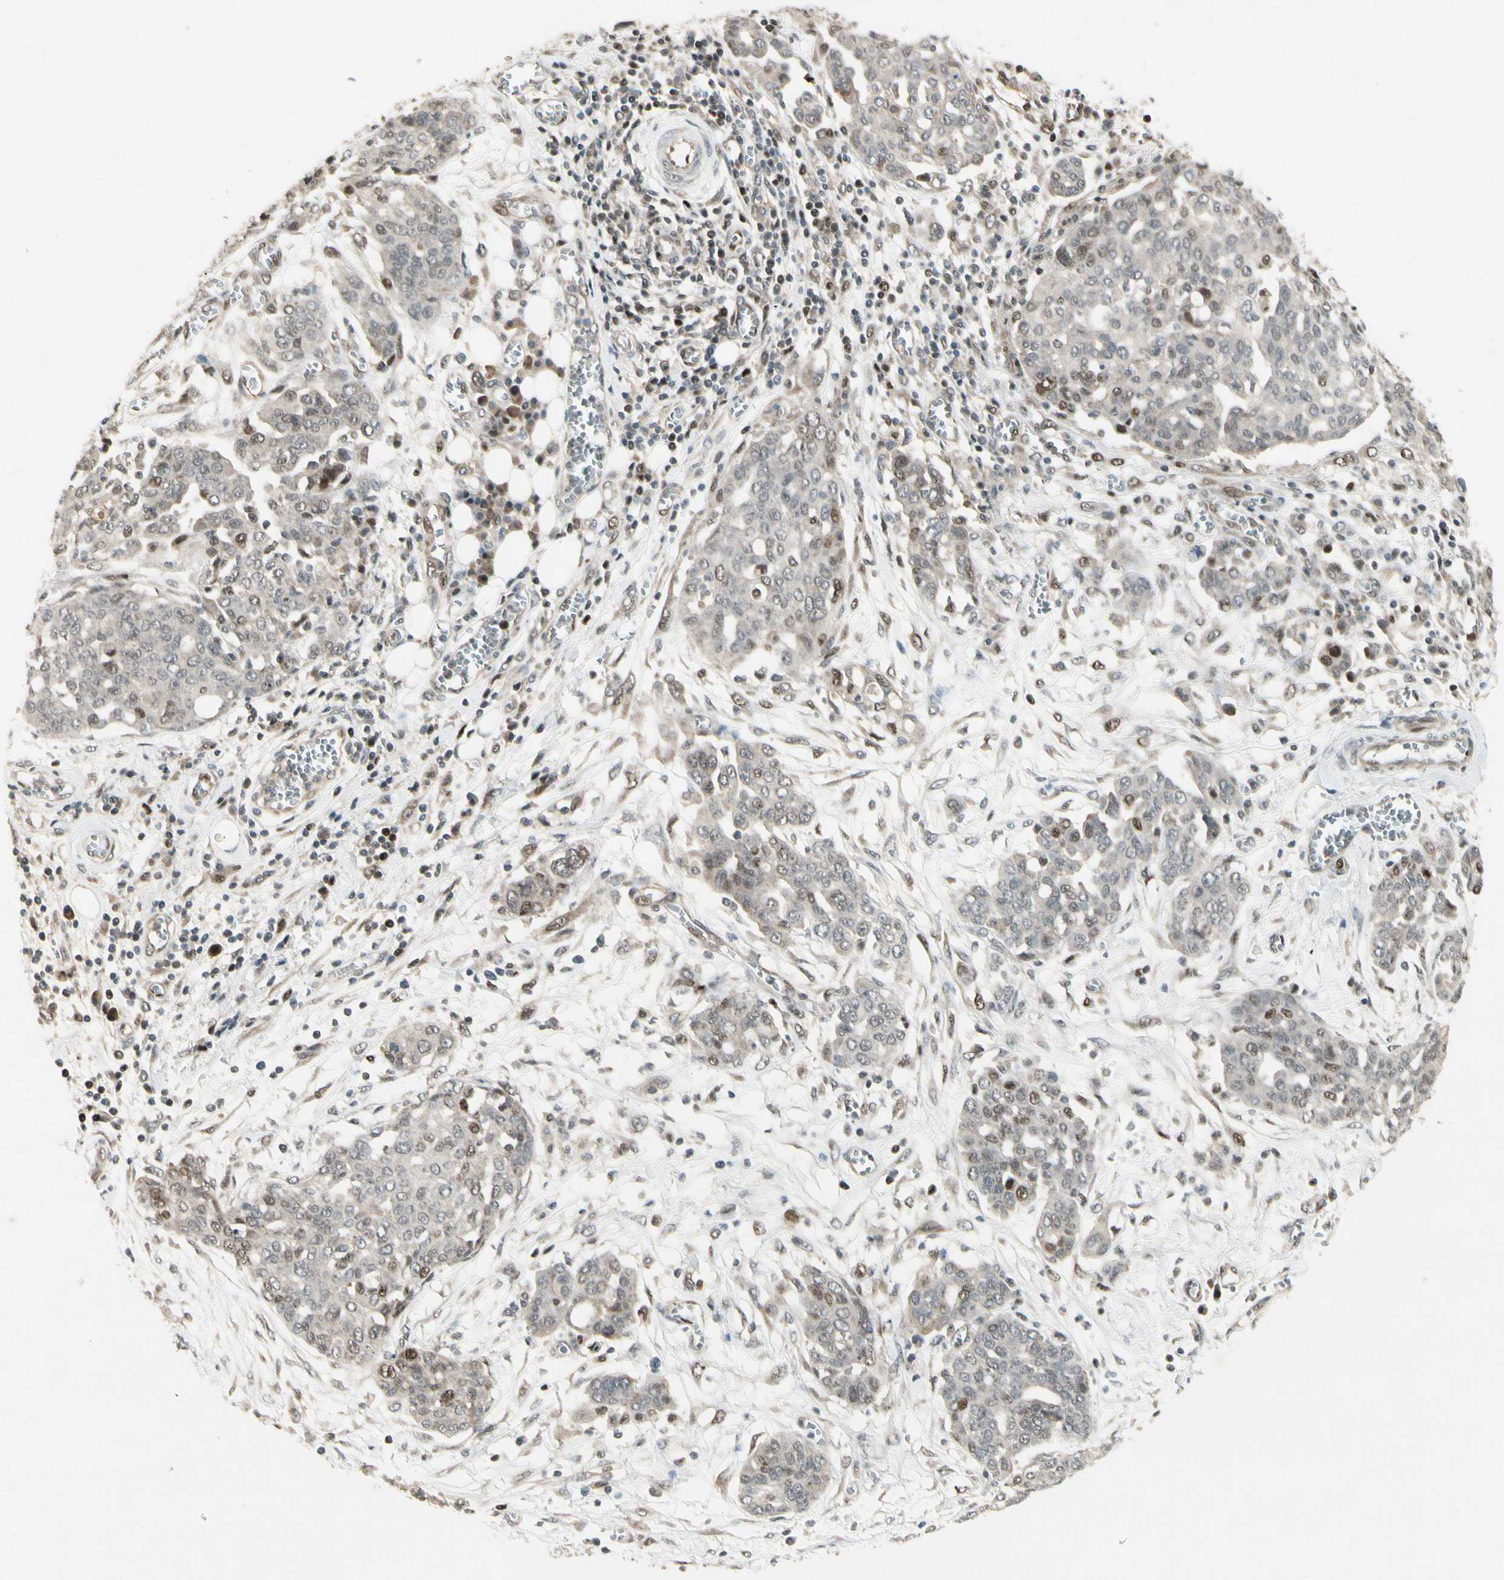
{"staining": {"intensity": "moderate", "quantity": "<25%", "location": "nuclear"}, "tissue": "ovarian cancer", "cell_type": "Tumor cells", "image_type": "cancer", "snomed": [{"axis": "morphology", "description": "Cystadenocarcinoma, serous, NOS"}, {"axis": "topography", "description": "Soft tissue"}, {"axis": "topography", "description": "Ovary"}], "caption": "Moderate nuclear expression for a protein is seen in about <25% of tumor cells of ovarian cancer using IHC.", "gene": "CDK11A", "patient": {"sex": "female", "age": 57}}